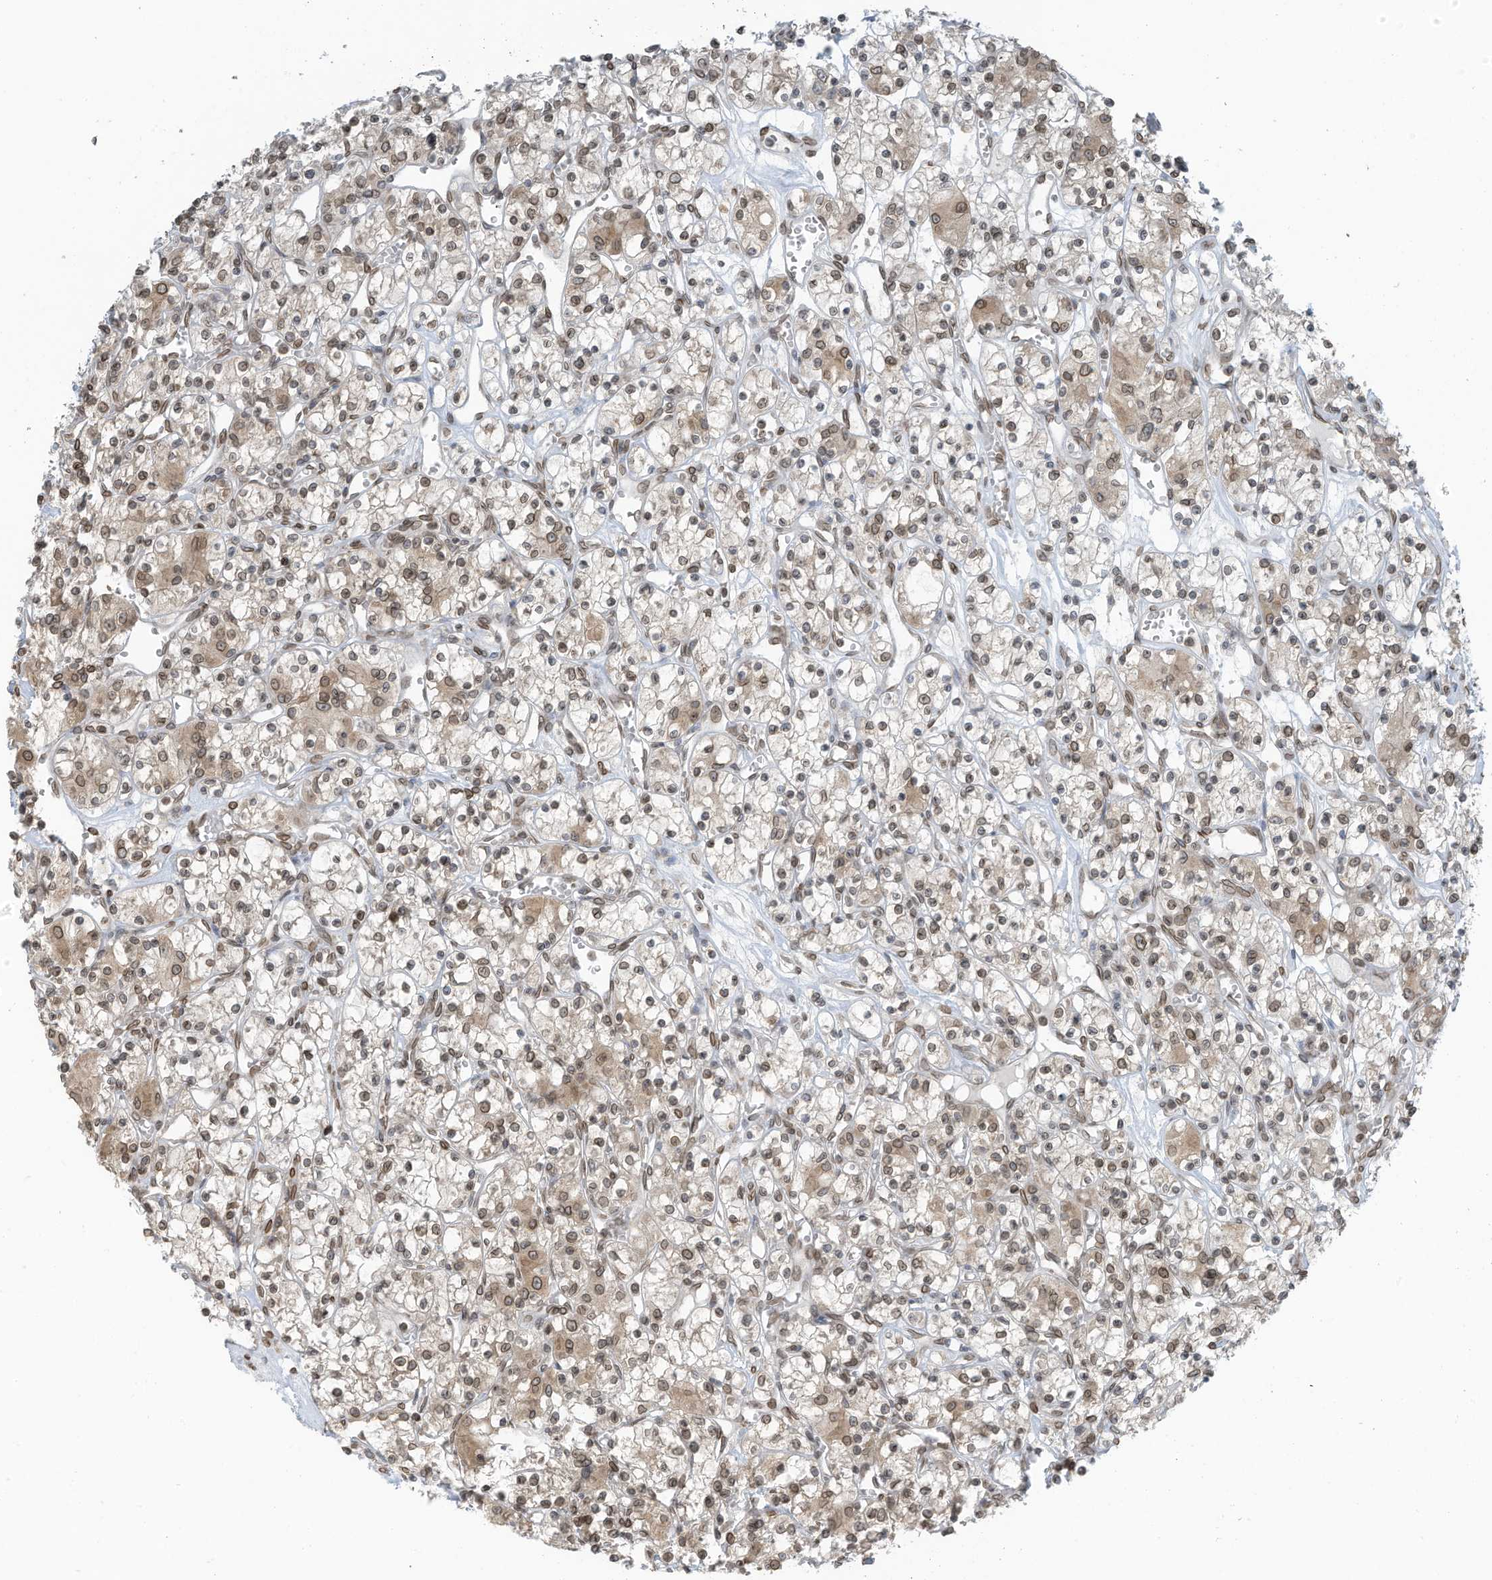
{"staining": {"intensity": "weak", "quantity": ">75%", "location": "cytoplasmic/membranous,nuclear"}, "tissue": "renal cancer", "cell_type": "Tumor cells", "image_type": "cancer", "snomed": [{"axis": "morphology", "description": "Adenocarcinoma, NOS"}, {"axis": "topography", "description": "Kidney"}], "caption": "Weak cytoplasmic/membranous and nuclear expression is identified in approximately >75% of tumor cells in renal adenocarcinoma. (Stains: DAB (3,3'-diaminobenzidine) in brown, nuclei in blue, Microscopy: brightfield microscopy at high magnification).", "gene": "RABL3", "patient": {"sex": "female", "age": 59}}